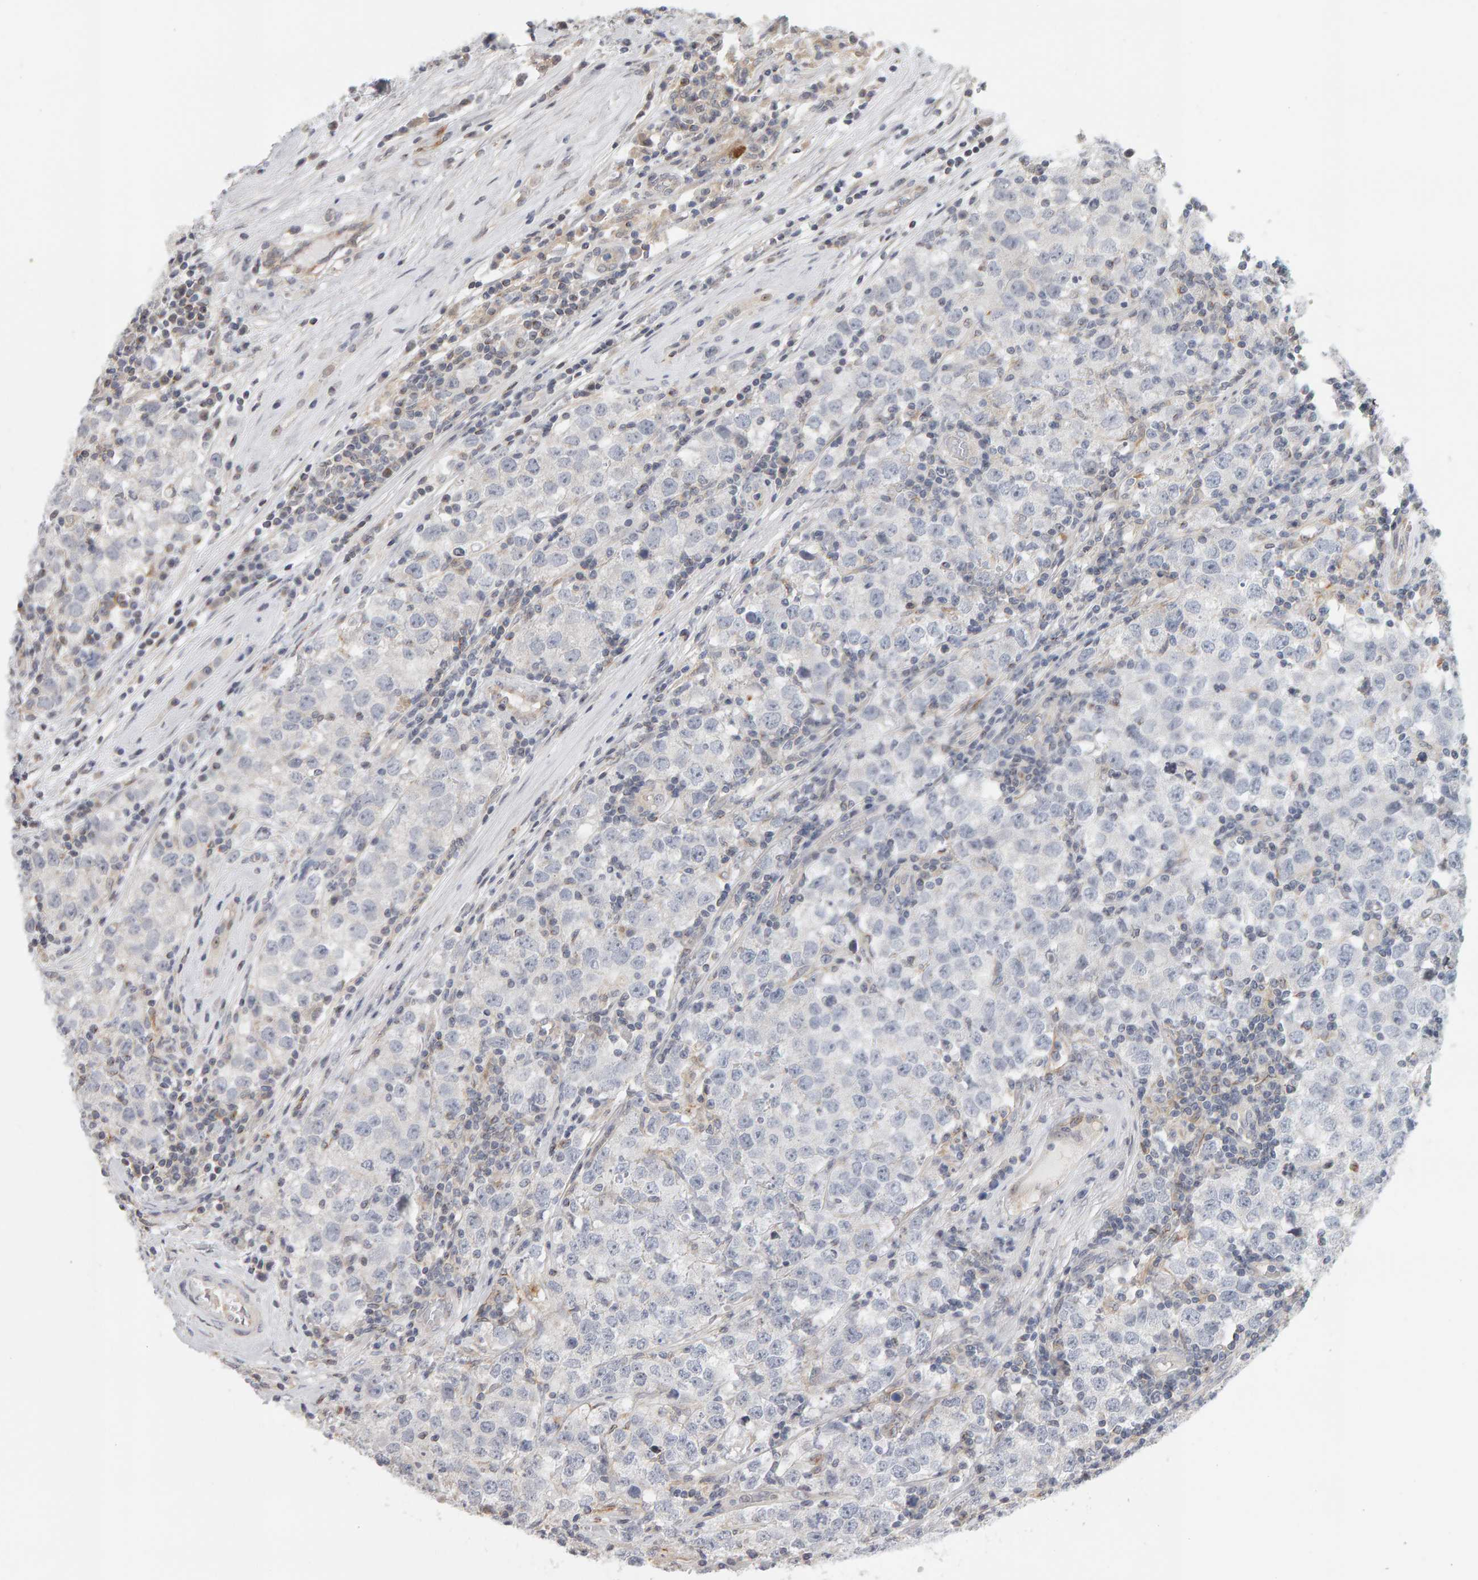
{"staining": {"intensity": "negative", "quantity": "none", "location": "none"}, "tissue": "testis cancer", "cell_type": "Tumor cells", "image_type": "cancer", "snomed": [{"axis": "morphology", "description": "Seminoma, NOS"}, {"axis": "morphology", "description": "Carcinoma, Embryonal, NOS"}, {"axis": "topography", "description": "Testis"}], "caption": "An image of human testis cancer is negative for staining in tumor cells.", "gene": "MSRA", "patient": {"sex": "male", "age": 28}}